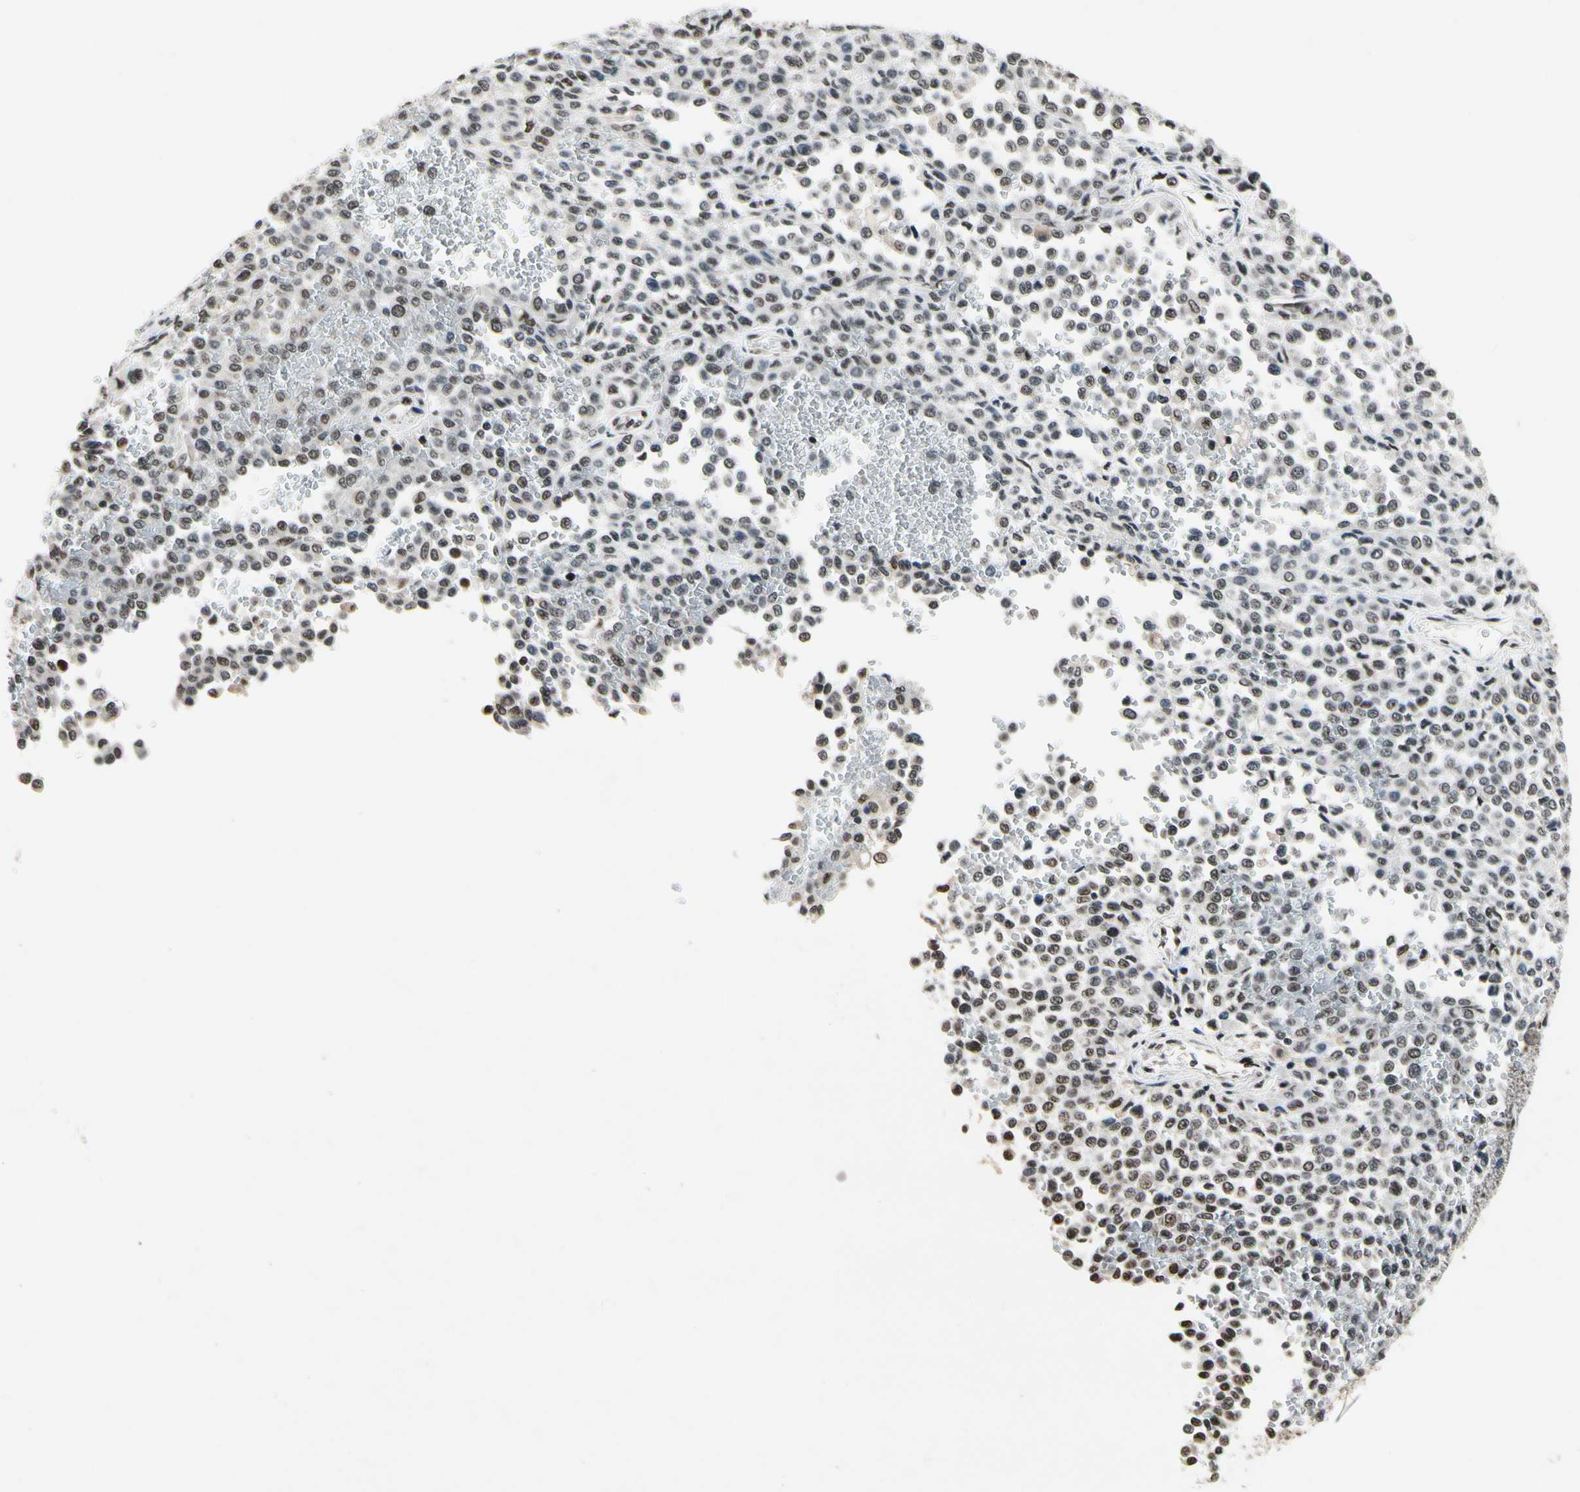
{"staining": {"intensity": "moderate", "quantity": ">75%", "location": "nuclear"}, "tissue": "melanoma", "cell_type": "Tumor cells", "image_type": "cancer", "snomed": [{"axis": "morphology", "description": "Malignant melanoma, Metastatic site"}, {"axis": "topography", "description": "Pancreas"}], "caption": "Moderate nuclear protein expression is appreciated in approximately >75% of tumor cells in malignant melanoma (metastatic site).", "gene": "RECQL", "patient": {"sex": "female", "age": 30}}